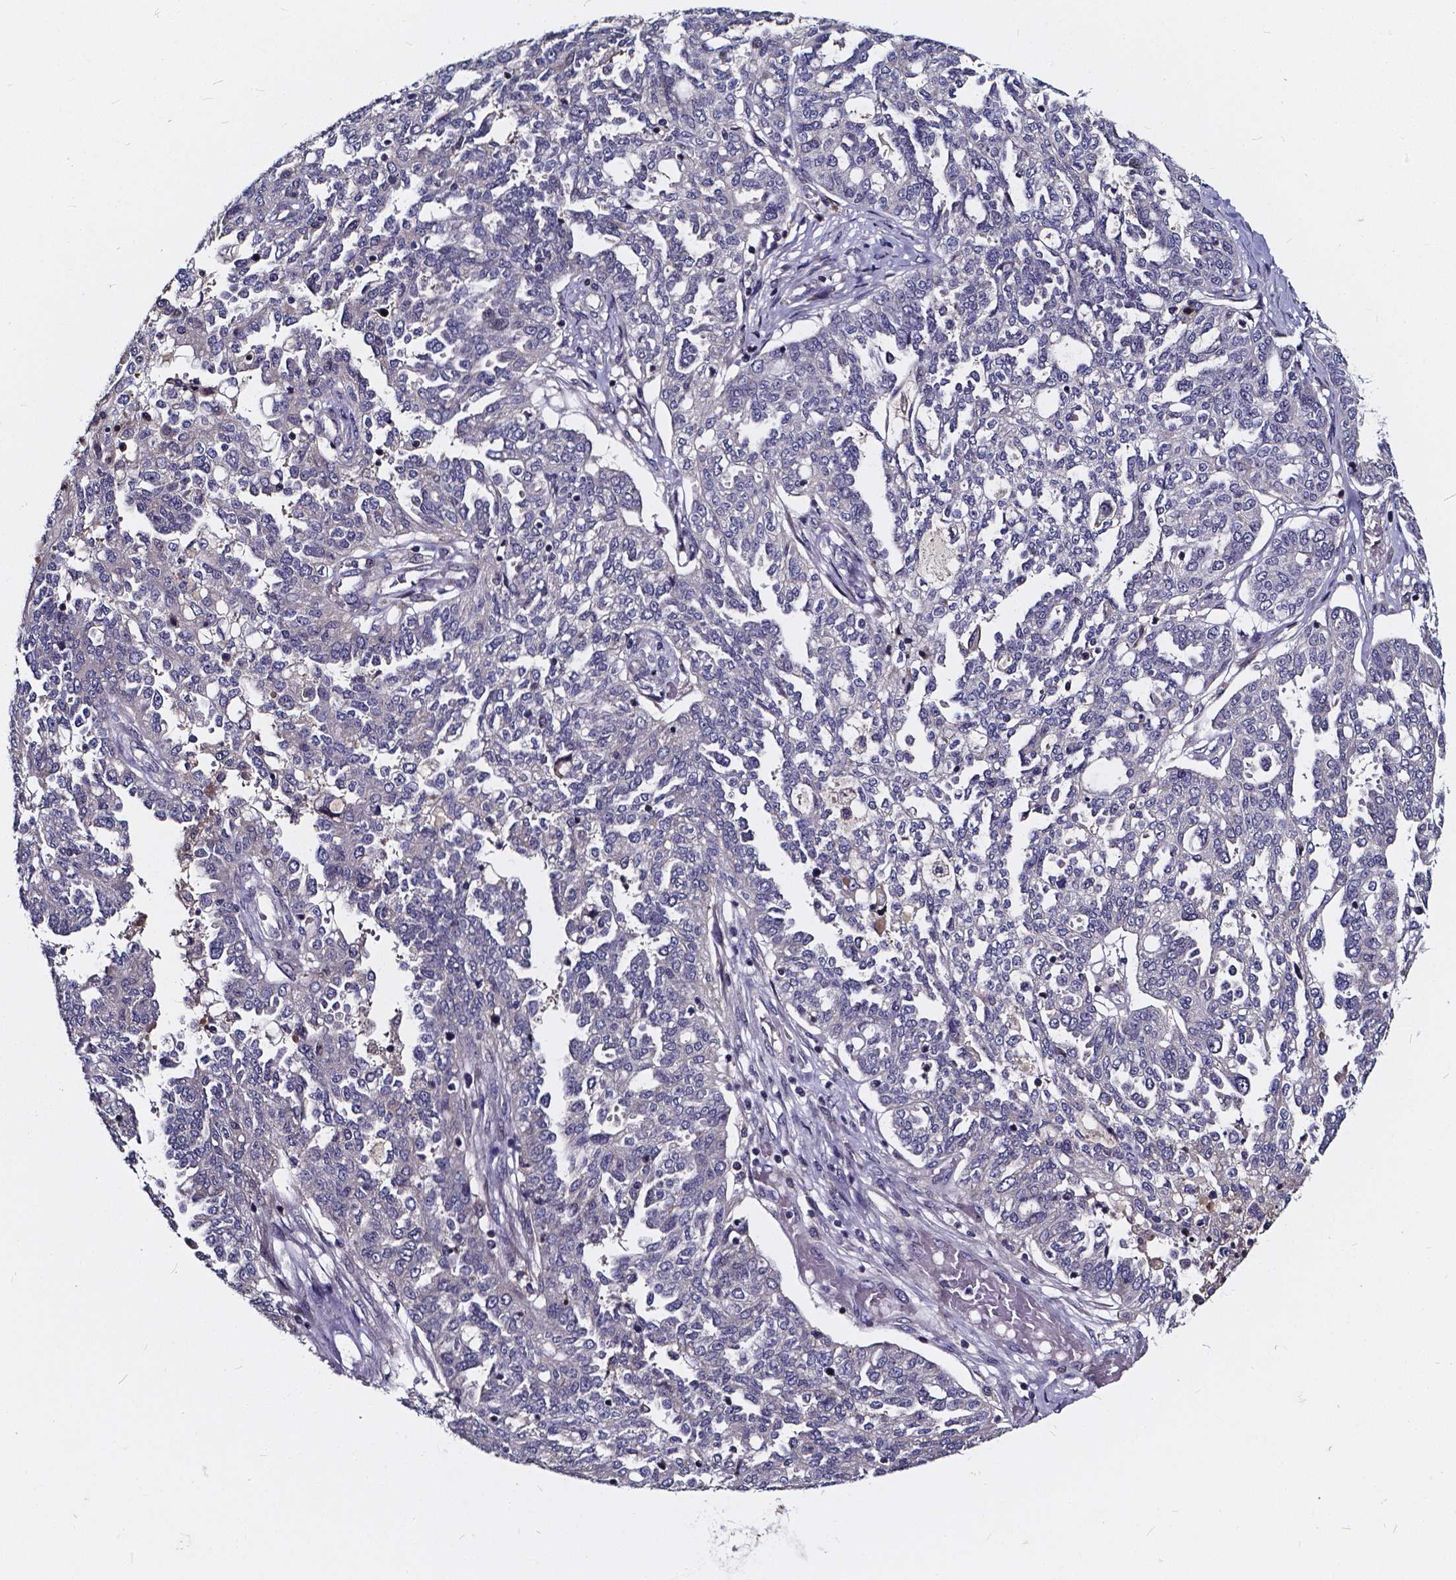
{"staining": {"intensity": "negative", "quantity": "none", "location": "none"}, "tissue": "ovarian cancer", "cell_type": "Tumor cells", "image_type": "cancer", "snomed": [{"axis": "morphology", "description": "Cystadenocarcinoma, serous, NOS"}, {"axis": "topography", "description": "Ovary"}], "caption": "Tumor cells show no significant protein positivity in ovarian serous cystadenocarcinoma.", "gene": "SOWAHA", "patient": {"sex": "female", "age": 67}}